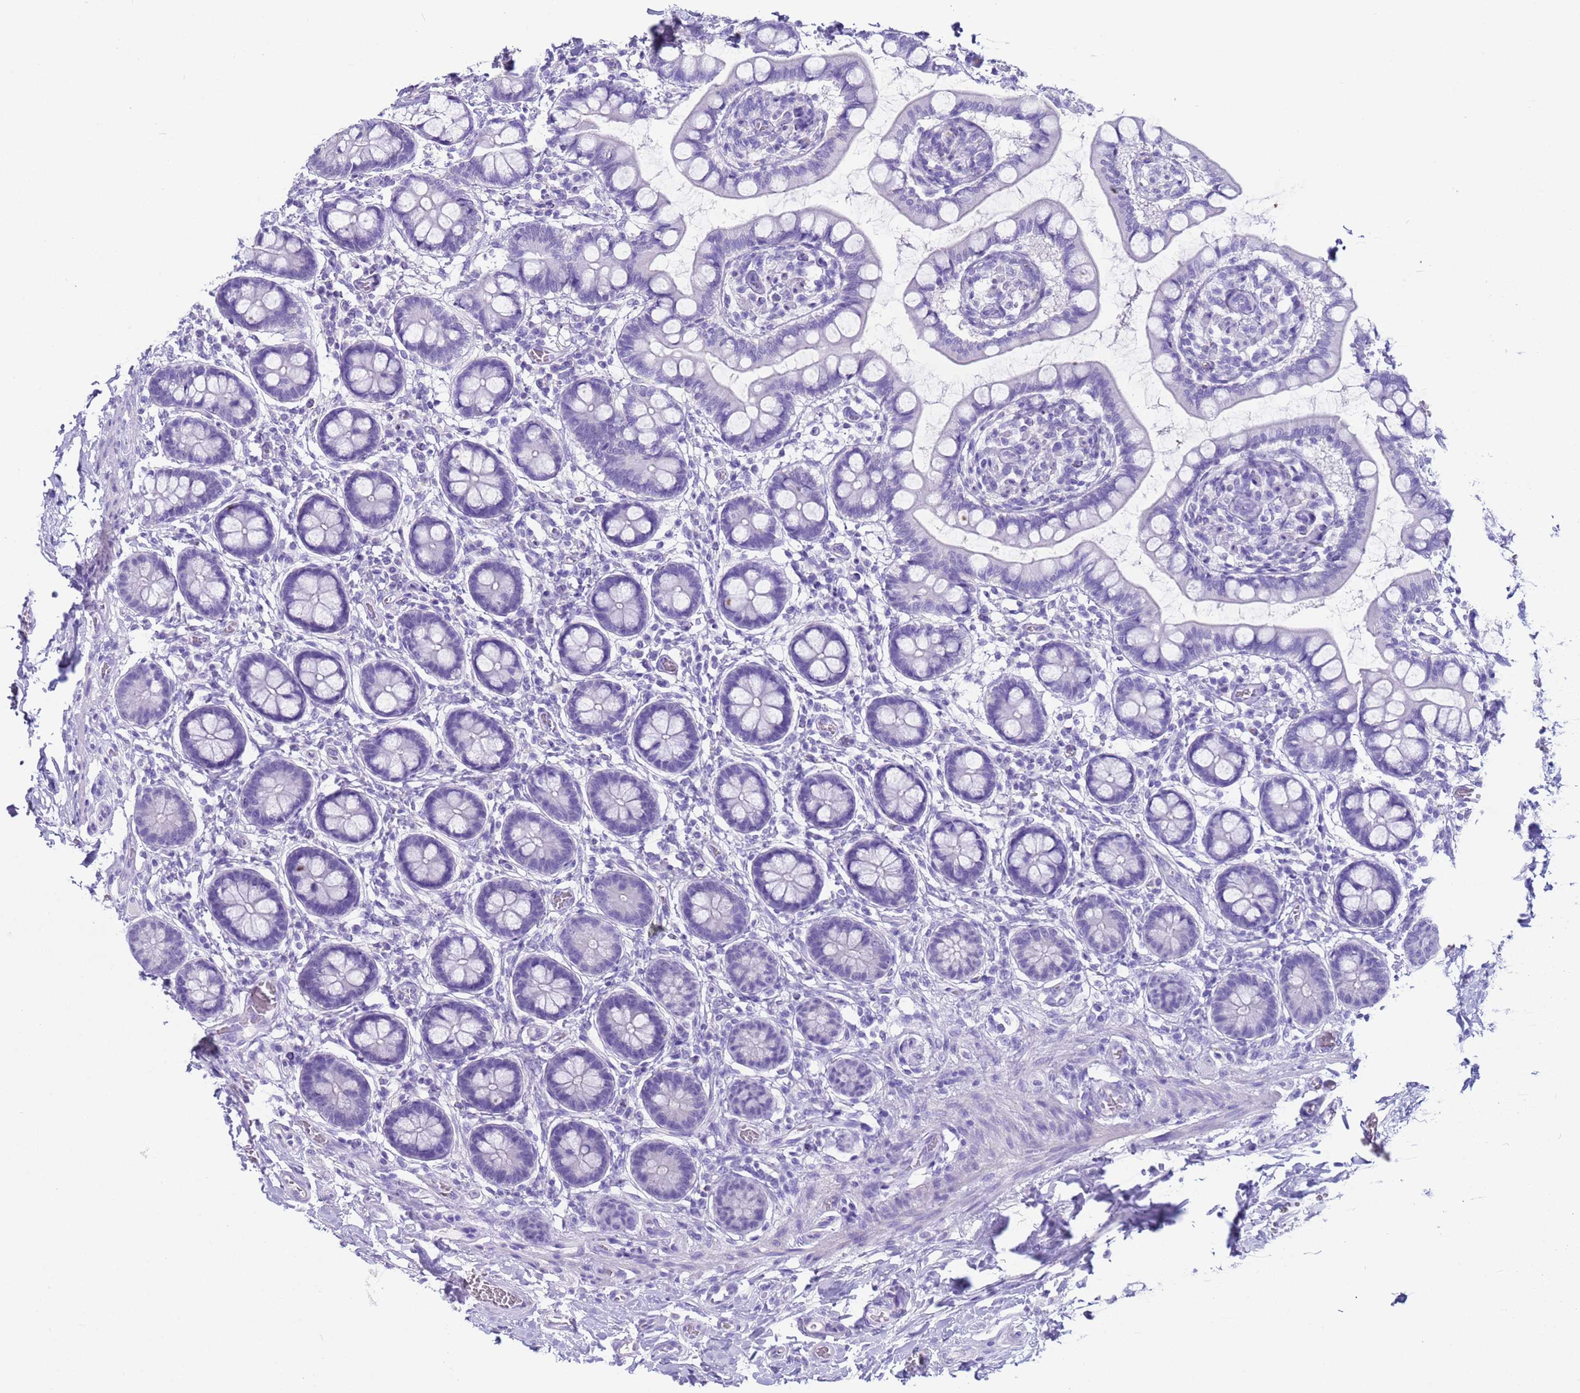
{"staining": {"intensity": "negative", "quantity": "none", "location": "none"}, "tissue": "small intestine", "cell_type": "Glandular cells", "image_type": "normal", "snomed": [{"axis": "morphology", "description": "Normal tissue, NOS"}, {"axis": "topography", "description": "Small intestine"}], "caption": "Human small intestine stained for a protein using IHC exhibits no expression in glandular cells.", "gene": "CKM", "patient": {"sex": "male", "age": 52}}